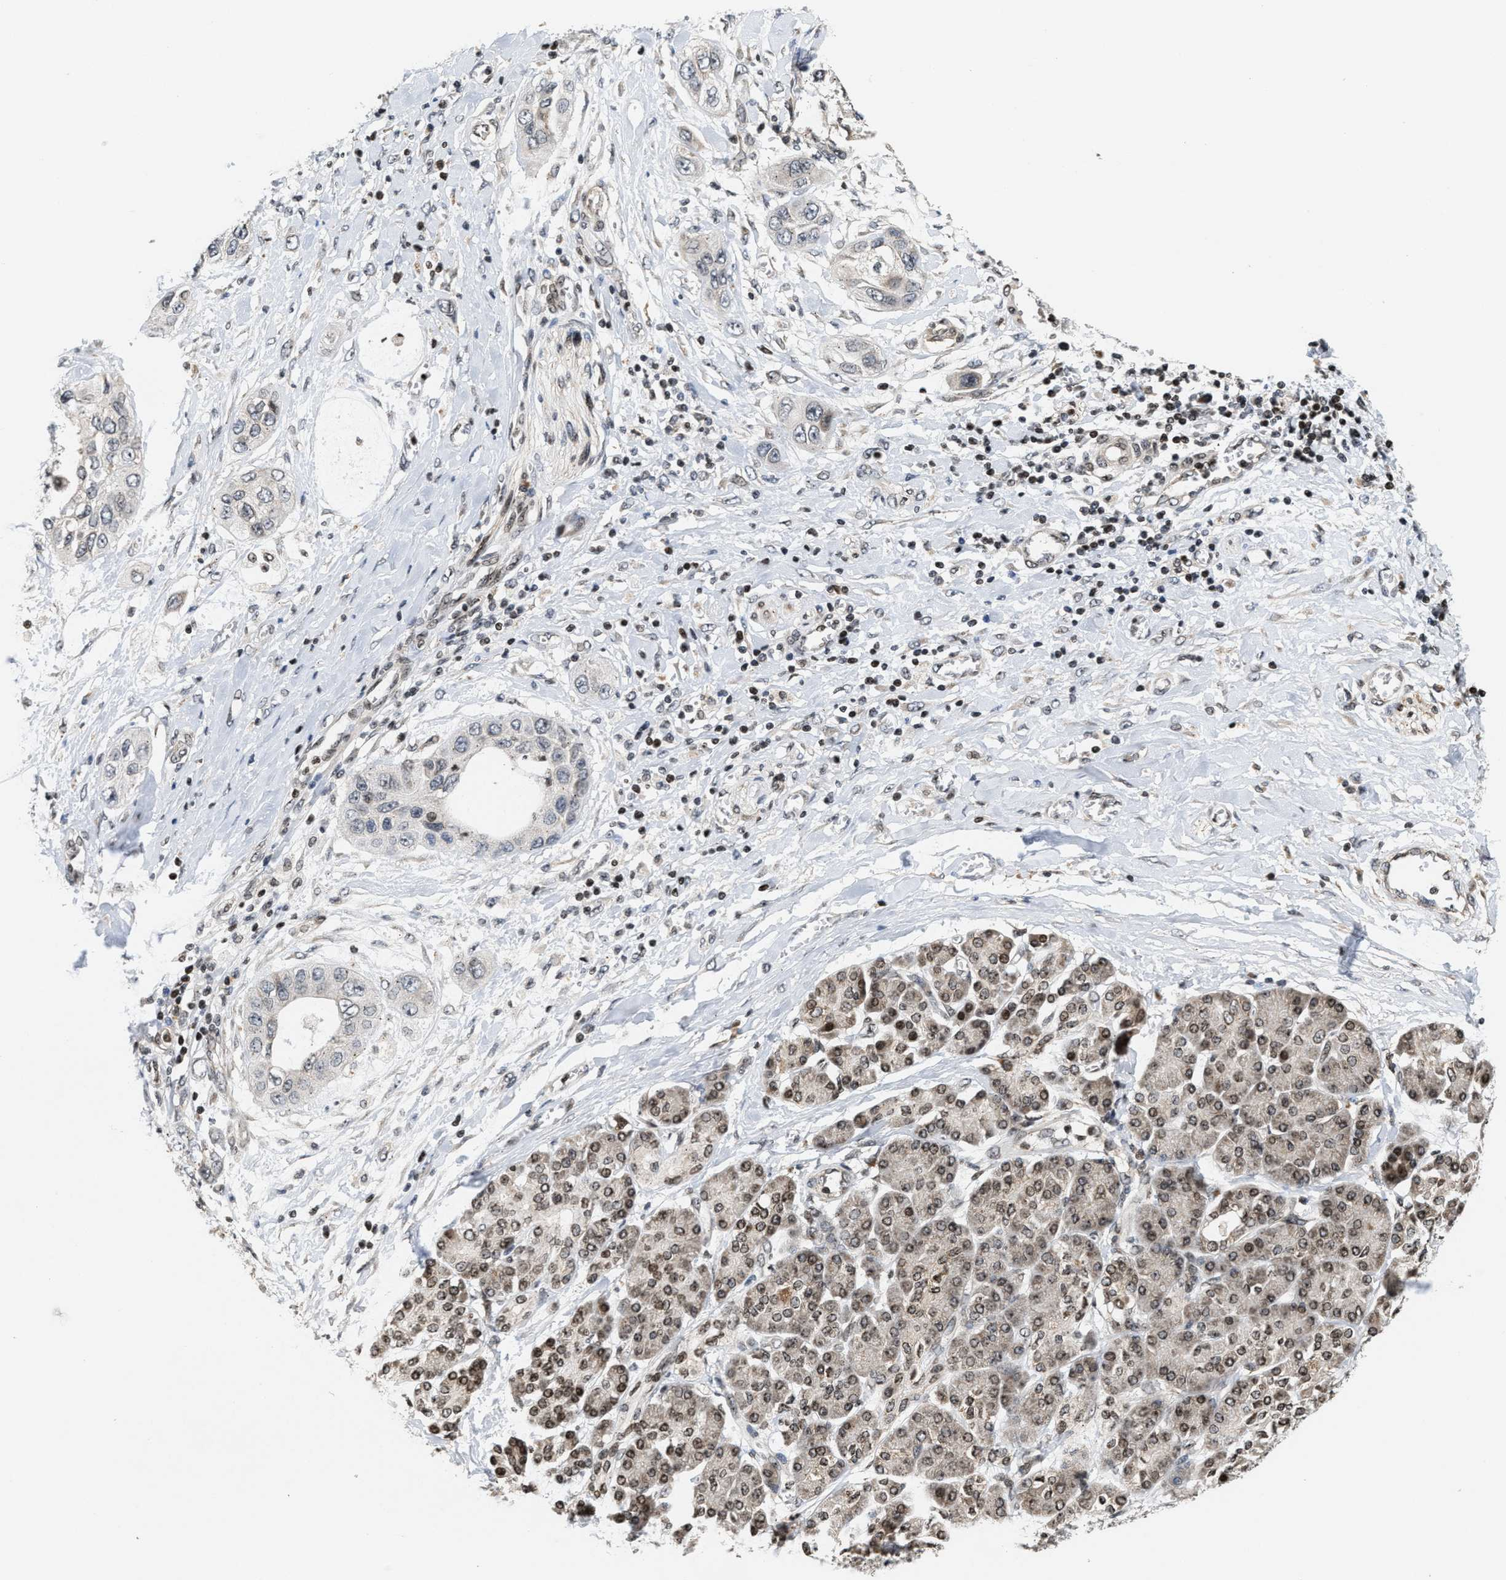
{"staining": {"intensity": "negative", "quantity": "none", "location": "none"}, "tissue": "pancreatic cancer", "cell_type": "Tumor cells", "image_type": "cancer", "snomed": [{"axis": "morphology", "description": "Adenocarcinoma, NOS"}, {"axis": "topography", "description": "Pancreas"}], "caption": "Human pancreatic cancer (adenocarcinoma) stained for a protein using immunohistochemistry (IHC) reveals no staining in tumor cells.", "gene": "PDZD2", "patient": {"sex": "female", "age": 70}}